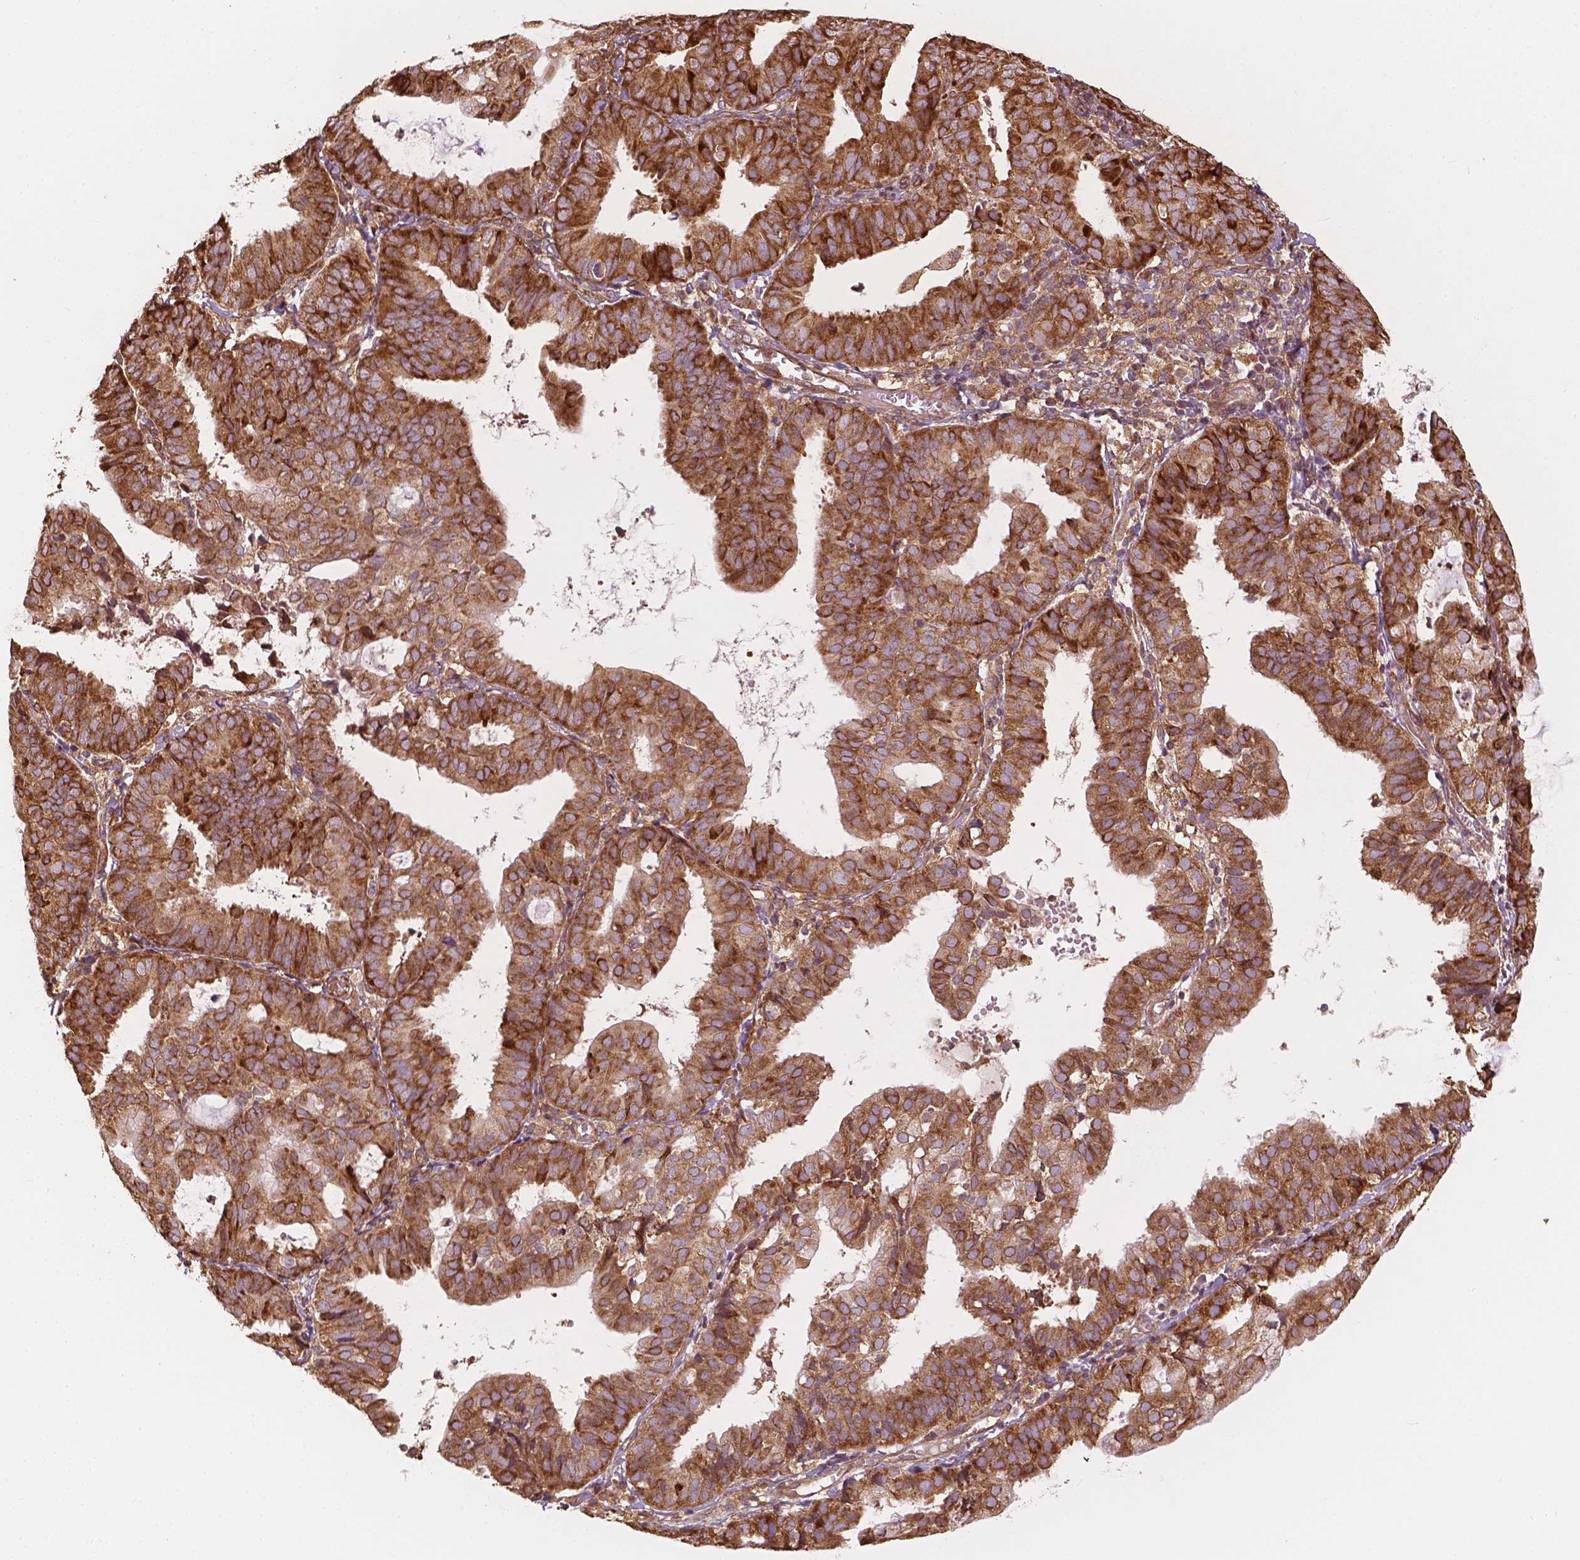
{"staining": {"intensity": "strong", "quantity": ">75%", "location": "cytoplasmic/membranous"}, "tissue": "endometrial cancer", "cell_type": "Tumor cells", "image_type": "cancer", "snomed": [{"axis": "morphology", "description": "Adenocarcinoma, NOS"}, {"axis": "topography", "description": "Endometrium"}], "caption": "Human endometrial adenocarcinoma stained with a brown dye reveals strong cytoplasmic/membranous positive positivity in approximately >75% of tumor cells.", "gene": "G3BP1", "patient": {"sex": "female", "age": 80}}